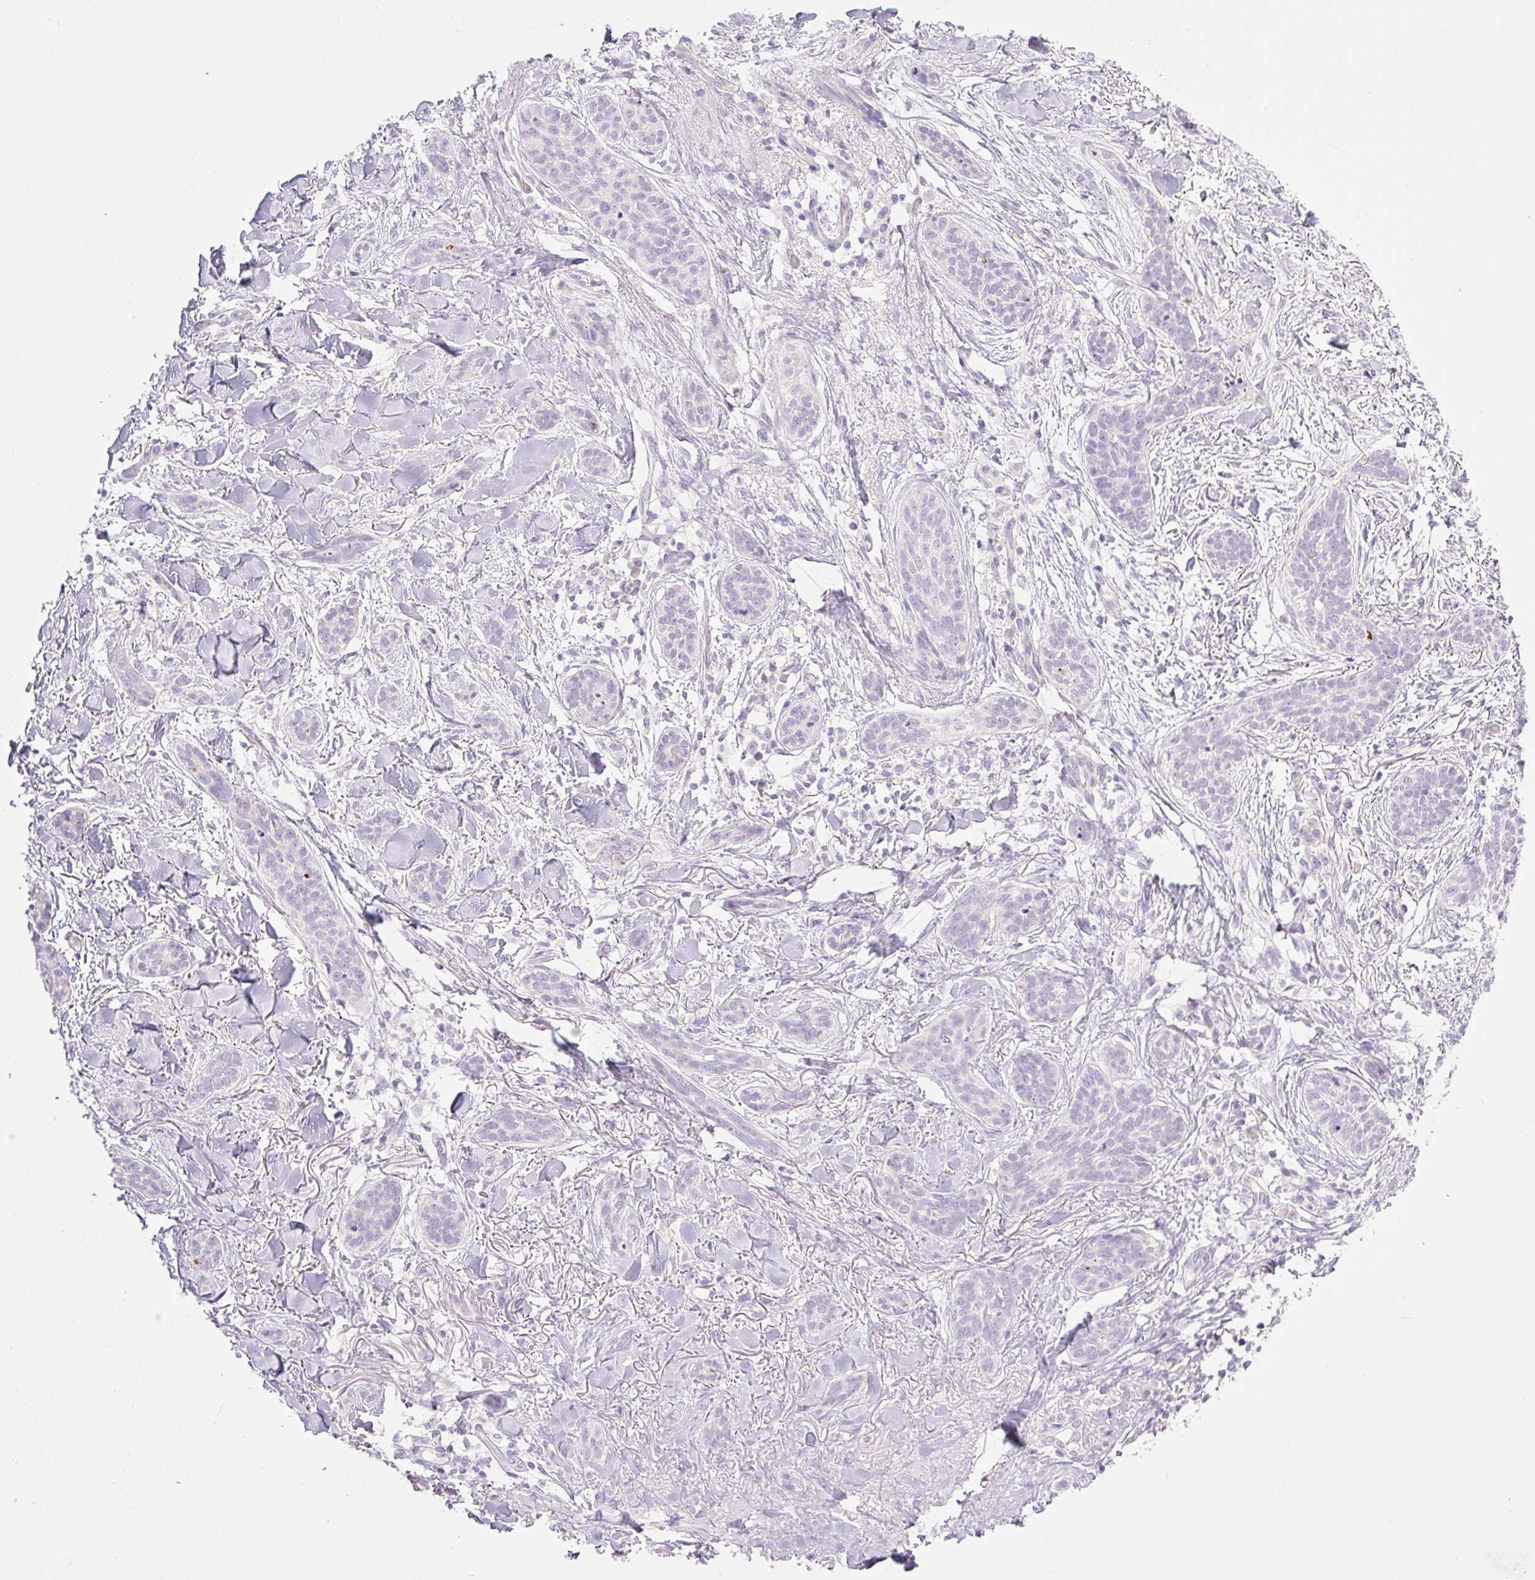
{"staining": {"intensity": "negative", "quantity": "none", "location": "none"}, "tissue": "skin cancer", "cell_type": "Tumor cells", "image_type": "cancer", "snomed": [{"axis": "morphology", "description": "Basal cell carcinoma"}, {"axis": "topography", "description": "Skin"}], "caption": "High power microscopy histopathology image of an immunohistochemistry micrograph of skin cancer, revealing no significant expression in tumor cells.", "gene": "MIA2", "patient": {"sex": "male", "age": 52}}